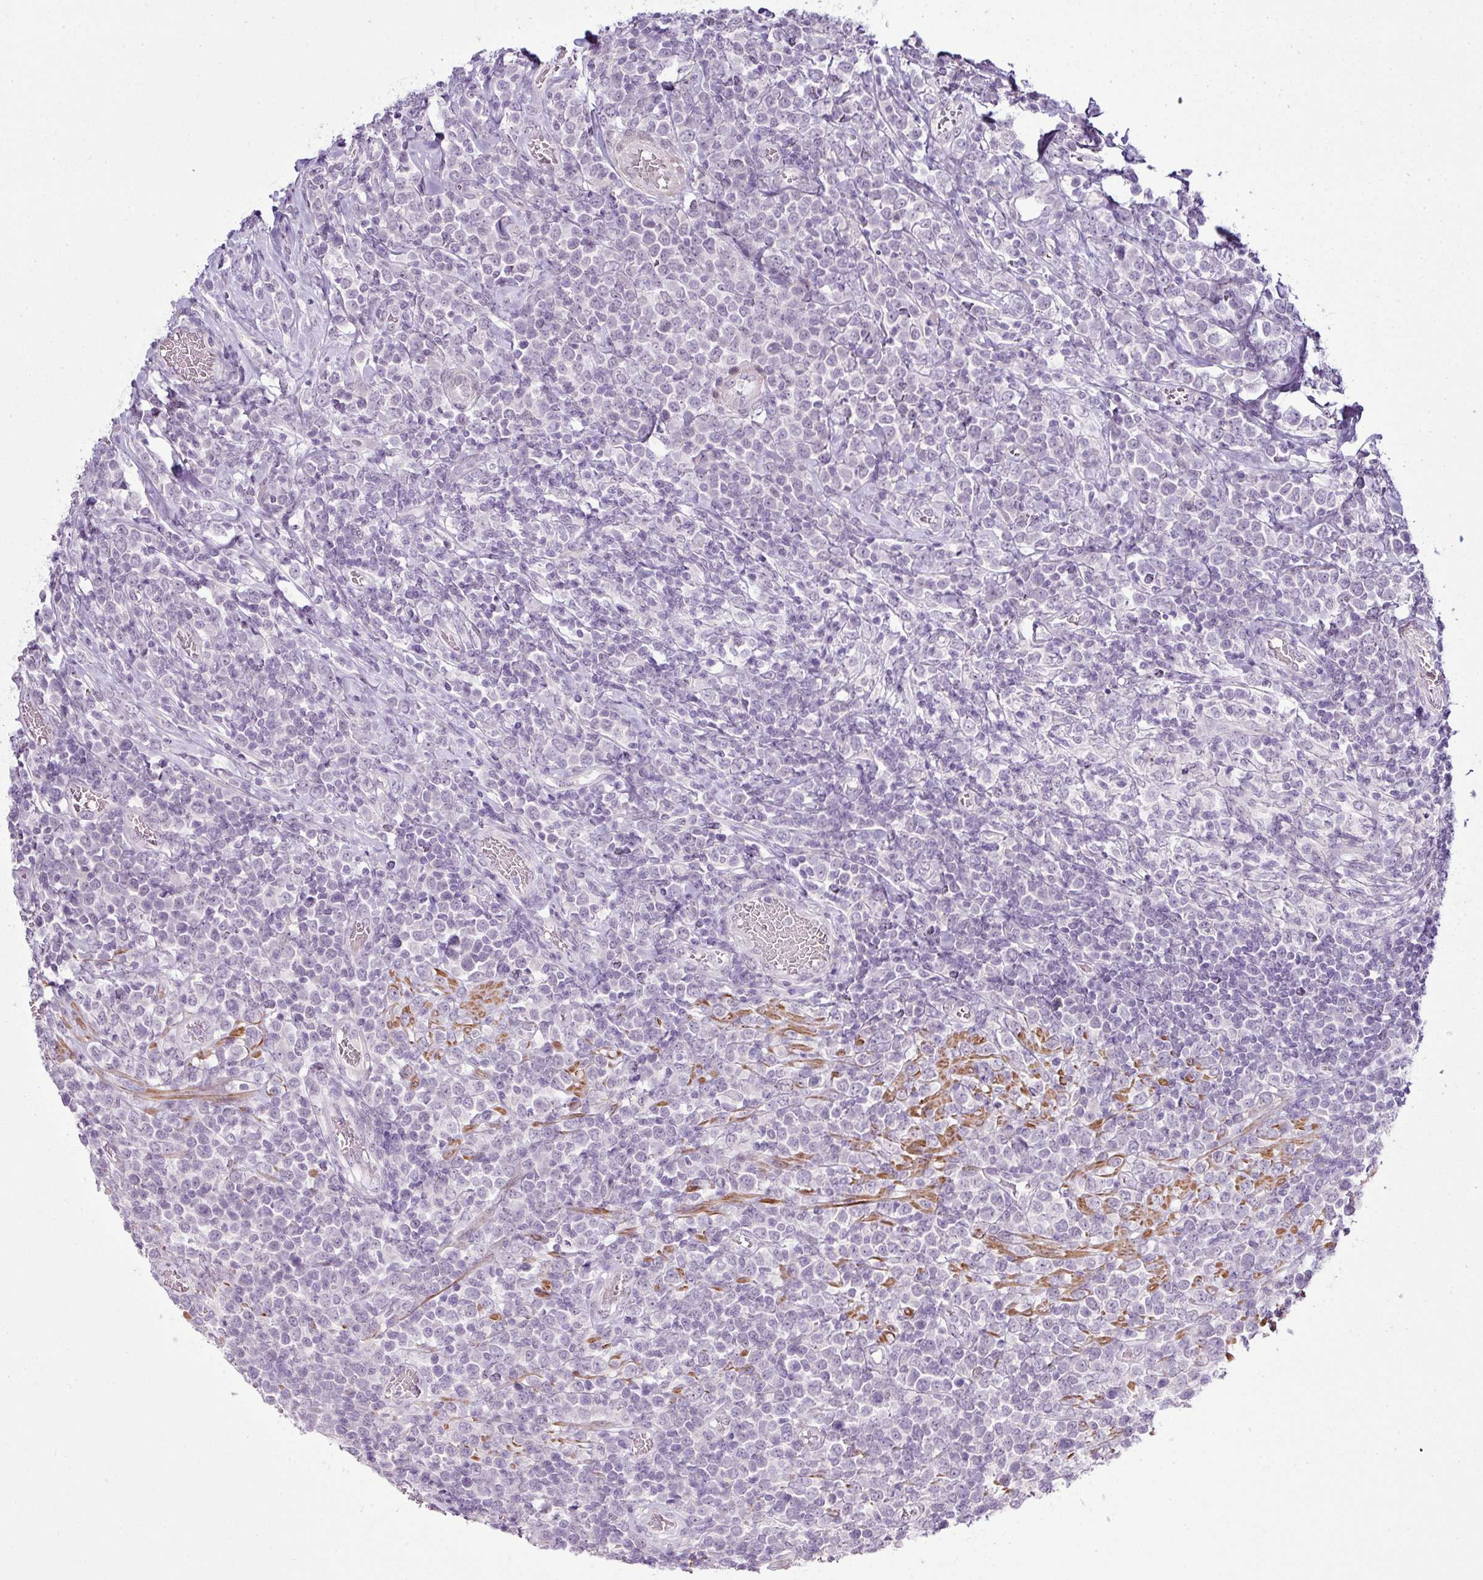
{"staining": {"intensity": "negative", "quantity": "none", "location": "none"}, "tissue": "lymphoma", "cell_type": "Tumor cells", "image_type": "cancer", "snomed": [{"axis": "morphology", "description": "Malignant lymphoma, non-Hodgkin's type, High grade"}, {"axis": "topography", "description": "Soft tissue"}], "caption": "An IHC micrograph of lymphoma is shown. There is no staining in tumor cells of lymphoma. (DAB (3,3'-diaminobenzidine) IHC with hematoxylin counter stain).", "gene": "ZNF688", "patient": {"sex": "female", "age": 56}}